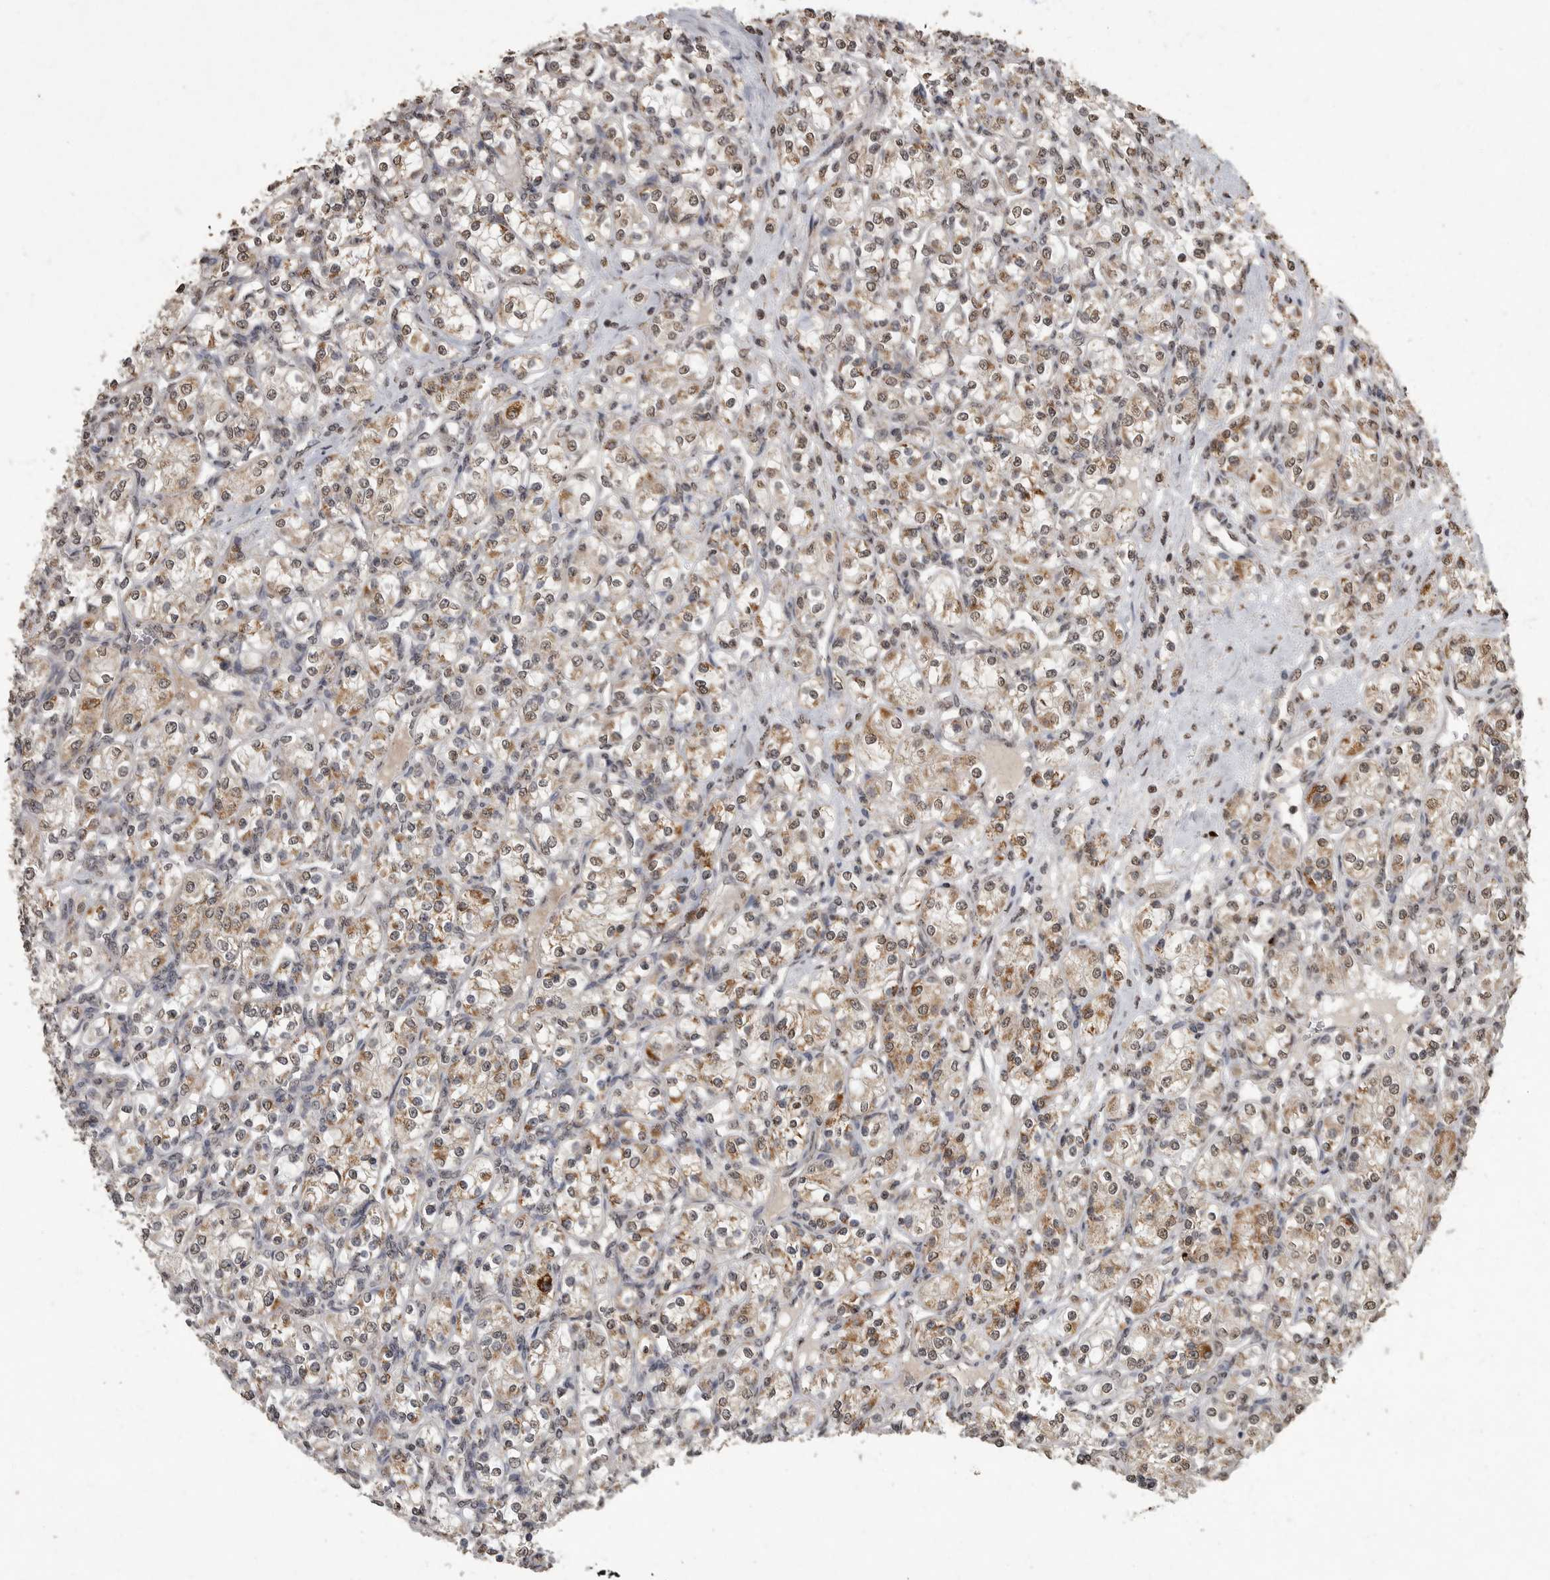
{"staining": {"intensity": "weak", "quantity": ">75%", "location": "cytoplasmic/membranous"}, "tissue": "renal cancer", "cell_type": "Tumor cells", "image_type": "cancer", "snomed": [{"axis": "morphology", "description": "Adenocarcinoma, NOS"}, {"axis": "topography", "description": "Kidney"}], "caption": "Renal cancer (adenocarcinoma) stained with immunohistochemistry (IHC) displays weak cytoplasmic/membranous staining in about >75% of tumor cells.", "gene": "MAFG", "patient": {"sex": "male", "age": 77}}